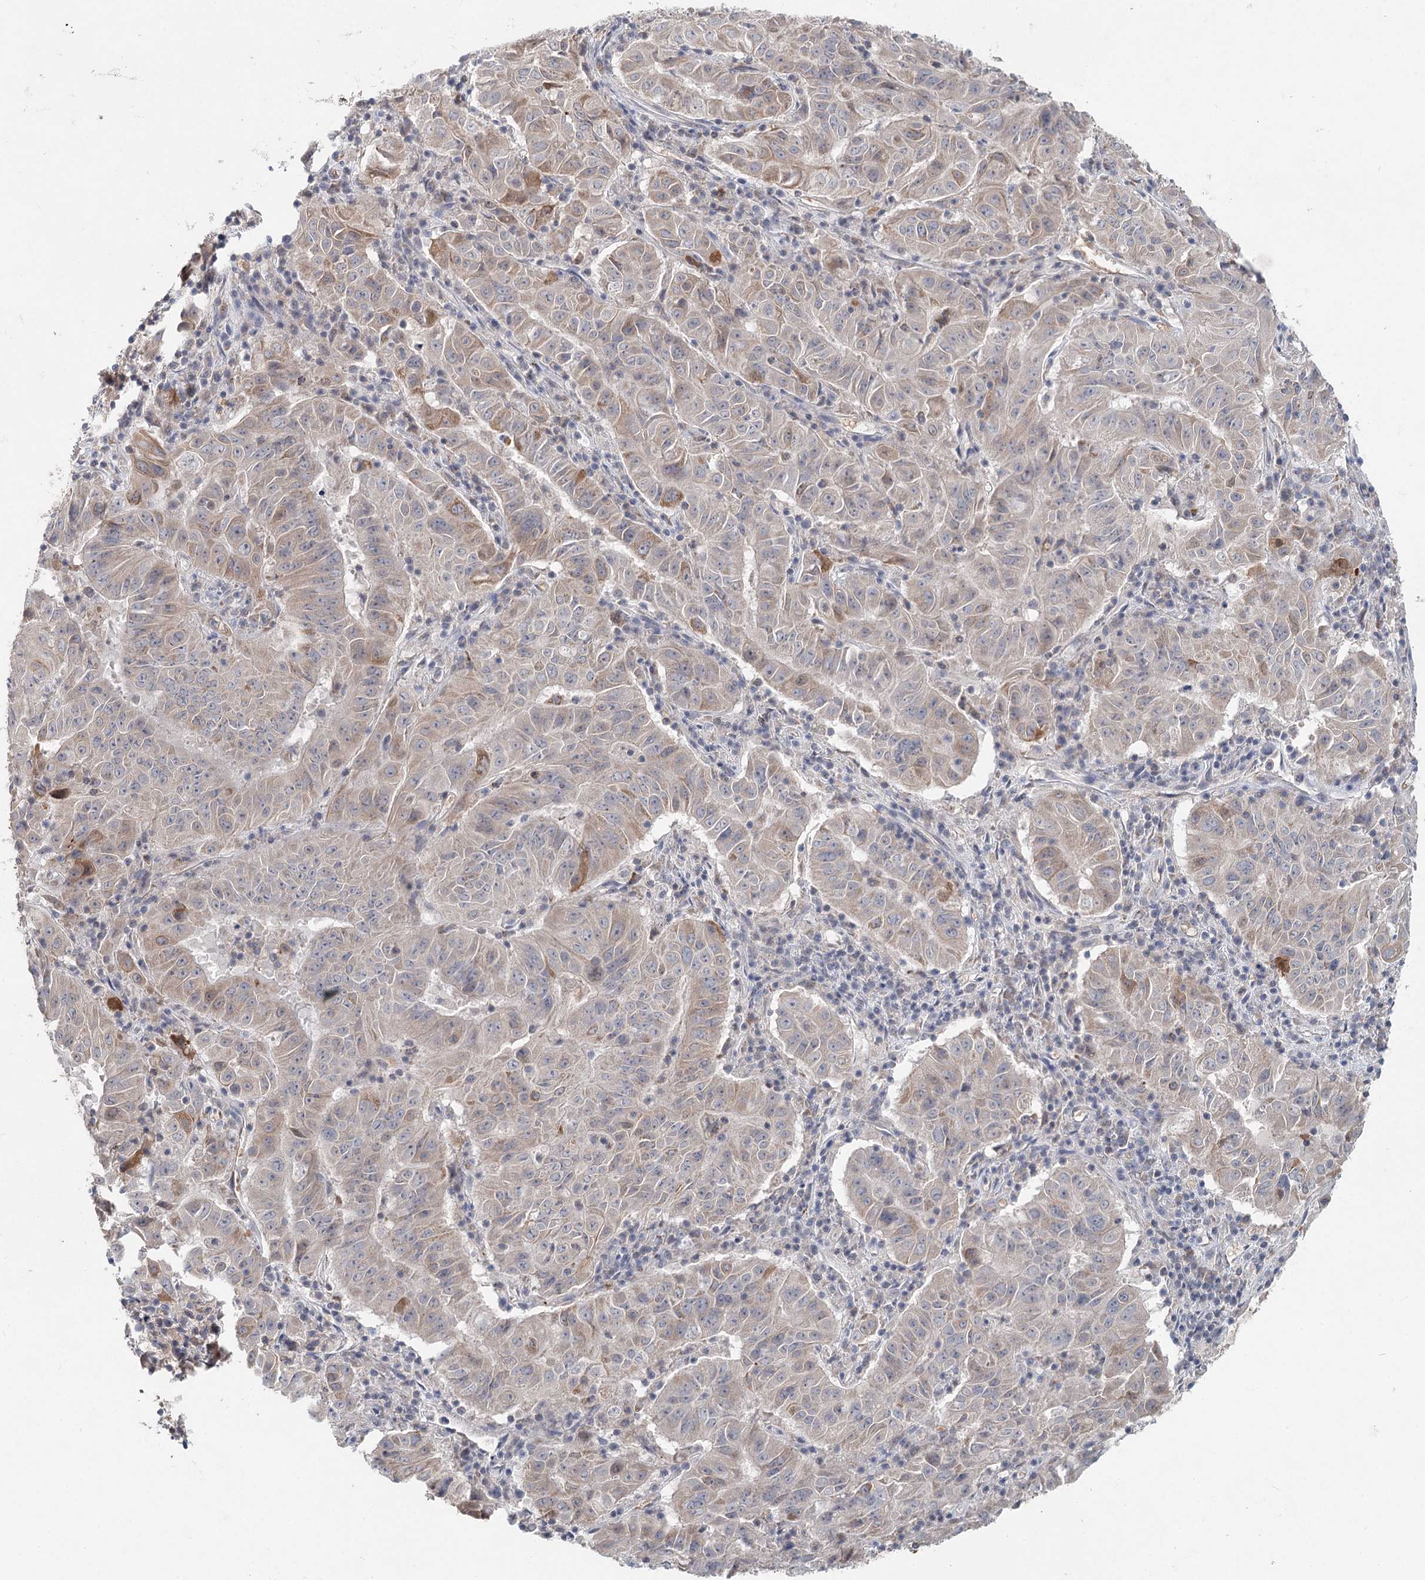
{"staining": {"intensity": "weak", "quantity": "25%-75%", "location": "cytoplasmic/membranous"}, "tissue": "pancreatic cancer", "cell_type": "Tumor cells", "image_type": "cancer", "snomed": [{"axis": "morphology", "description": "Adenocarcinoma, NOS"}, {"axis": "topography", "description": "Pancreas"}], "caption": "Brown immunohistochemical staining in human pancreatic cancer shows weak cytoplasmic/membranous expression in approximately 25%-75% of tumor cells. Immunohistochemistry (ihc) stains the protein in brown and the nuclei are stained blue.", "gene": "FBXO7", "patient": {"sex": "male", "age": 63}}